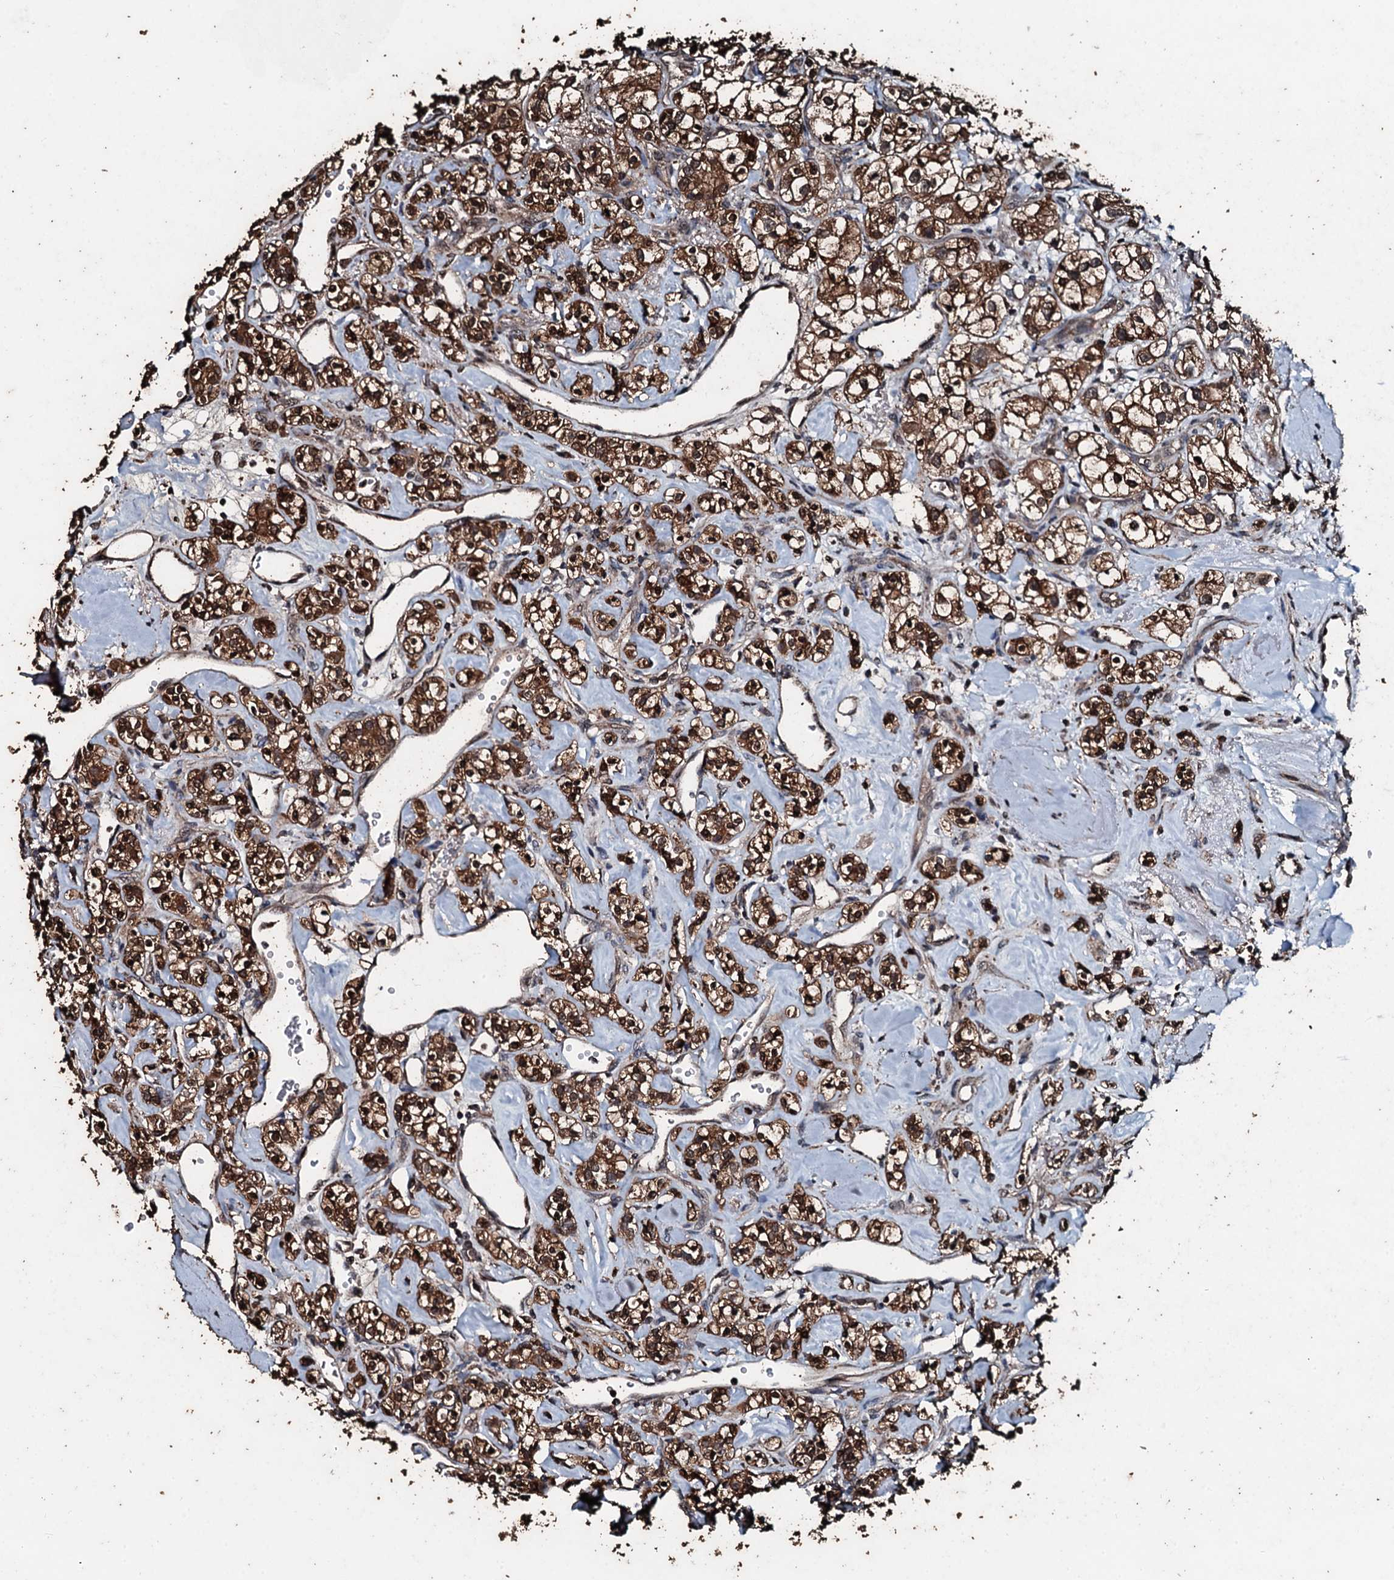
{"staining": {"intensity": "moderate", "quantity": ">75%", "location": "cytoplasmic/membranous,nuclear"}, "tissue": "renal cancer", "cell_type": "Tumor cells", "image_type": "cancer", "snomed": [{"axis": "morphology", "description": "Adenocarcinoma, NOS"}, {"axis": "topography", "description": "Kidney"}], "caption": "Tumor cells reveal medium levels of moderate cytoplasmic/membranous and nuclear expression in approximately >75% of cells in human renal cancer (adenocarcinoma).", "gene": "FAAP24", "patient": {"sex": "male", "age": 77}}